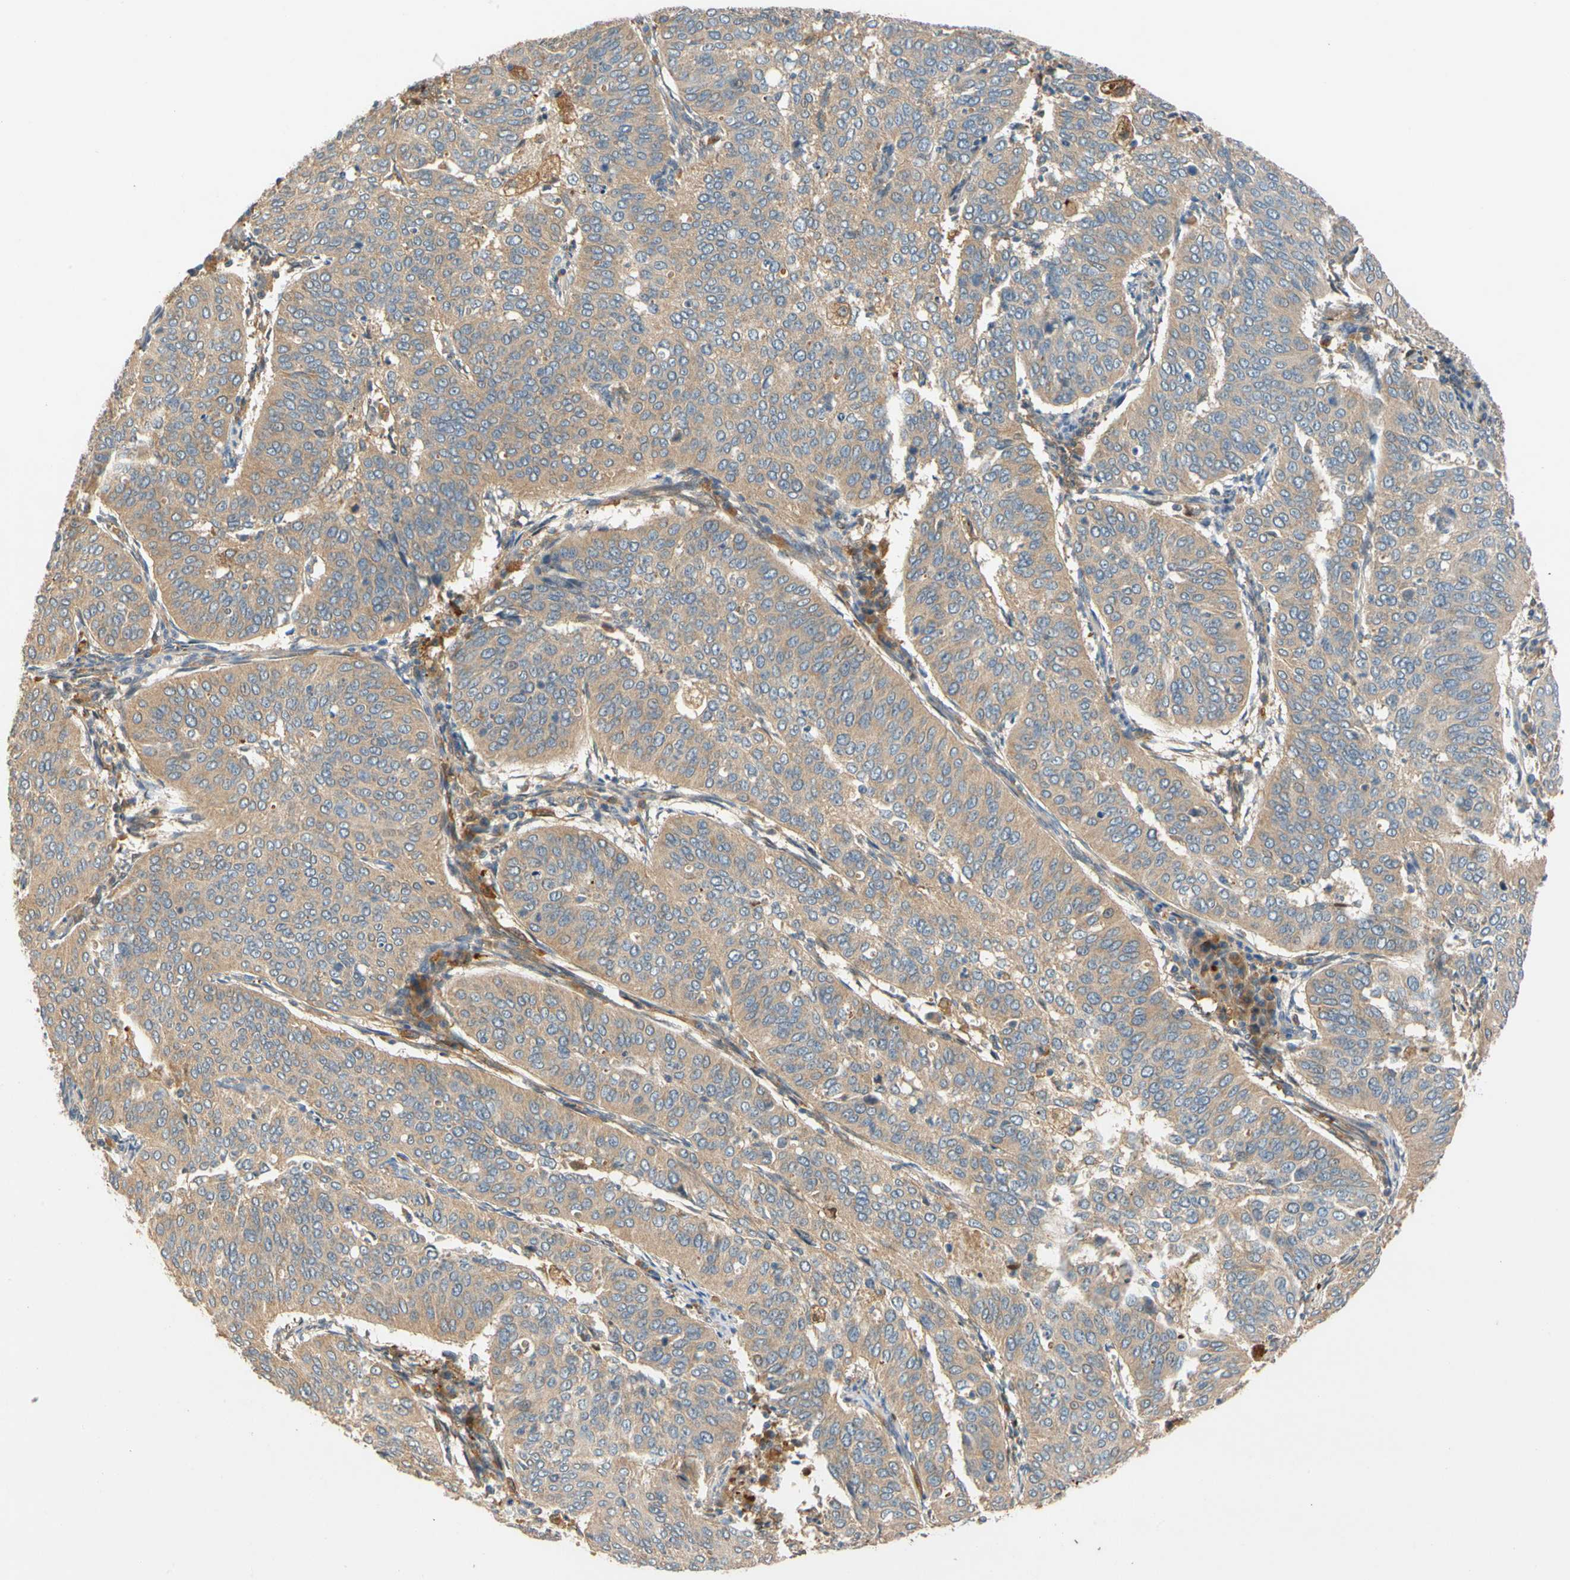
{"staining": {"intensity": "weak", "quantity": ">75%", "location": "cytoplasmic/membranous"}, "tissue": "cervical cancer", "cell_type": "Tumor cells", "image_type": "cancer", "snomed": [{"axis": "morphology", "description": "Normal tissue, NOS"}, {"axis": "morphology", "description": "Squamous cell carcinoma, NOS"}, {"axis": "topography", "description": "Cervix"}], "caption": "Immunohistochemistry staining of squamous cell carcinoma (cervical), which displays low levels of weak cytoplasmic/membranous expression in approximately >75% of tumor cells indicating weak cytoplasmic/membranous protein staining. The staining was performed using DAB (brown) for protein detection and nuclei were counterstained in hematoxylin (blue).", "gene": "USP46", "patient": {"sex": "female", "age": 39}}